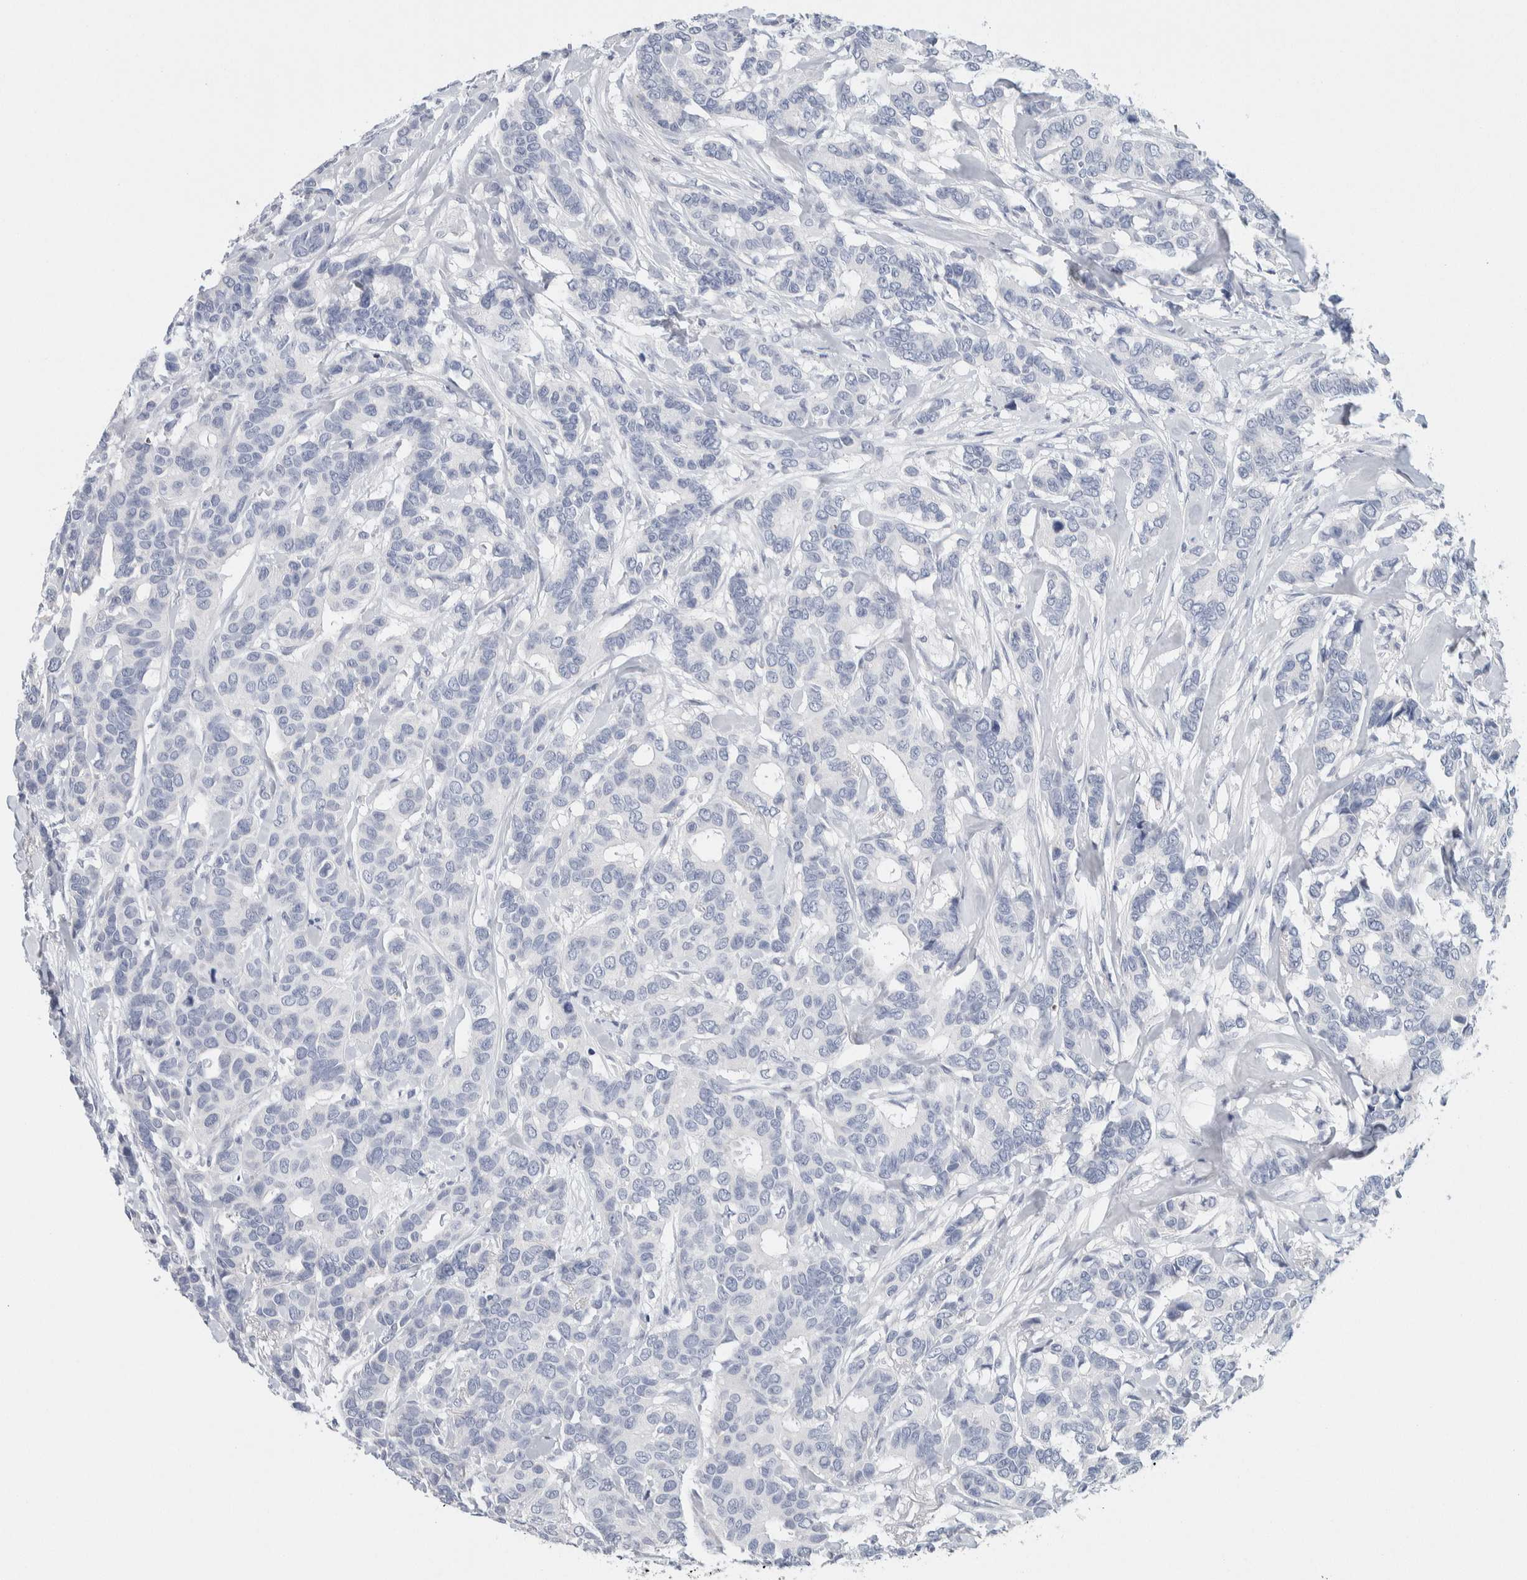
{"staining": {"intensity": "negative", "quantity": "none", "location": "none"}, "tissue": "breast cancer", "cell_type": "Tumor cells", "image_type": "cancer", "snomed": [{"axis": "morphology", "description": "Duct carcinoma"}, {"axis": "topography", "description": "Breast"}], "caption": "Protein analysis of breast intraductal carcinoma displays no significant staining in tumor cells. Nuclei are stained in blue.", "gene": "SCN2A", "patient": {"sex": "female", "age": 87}}